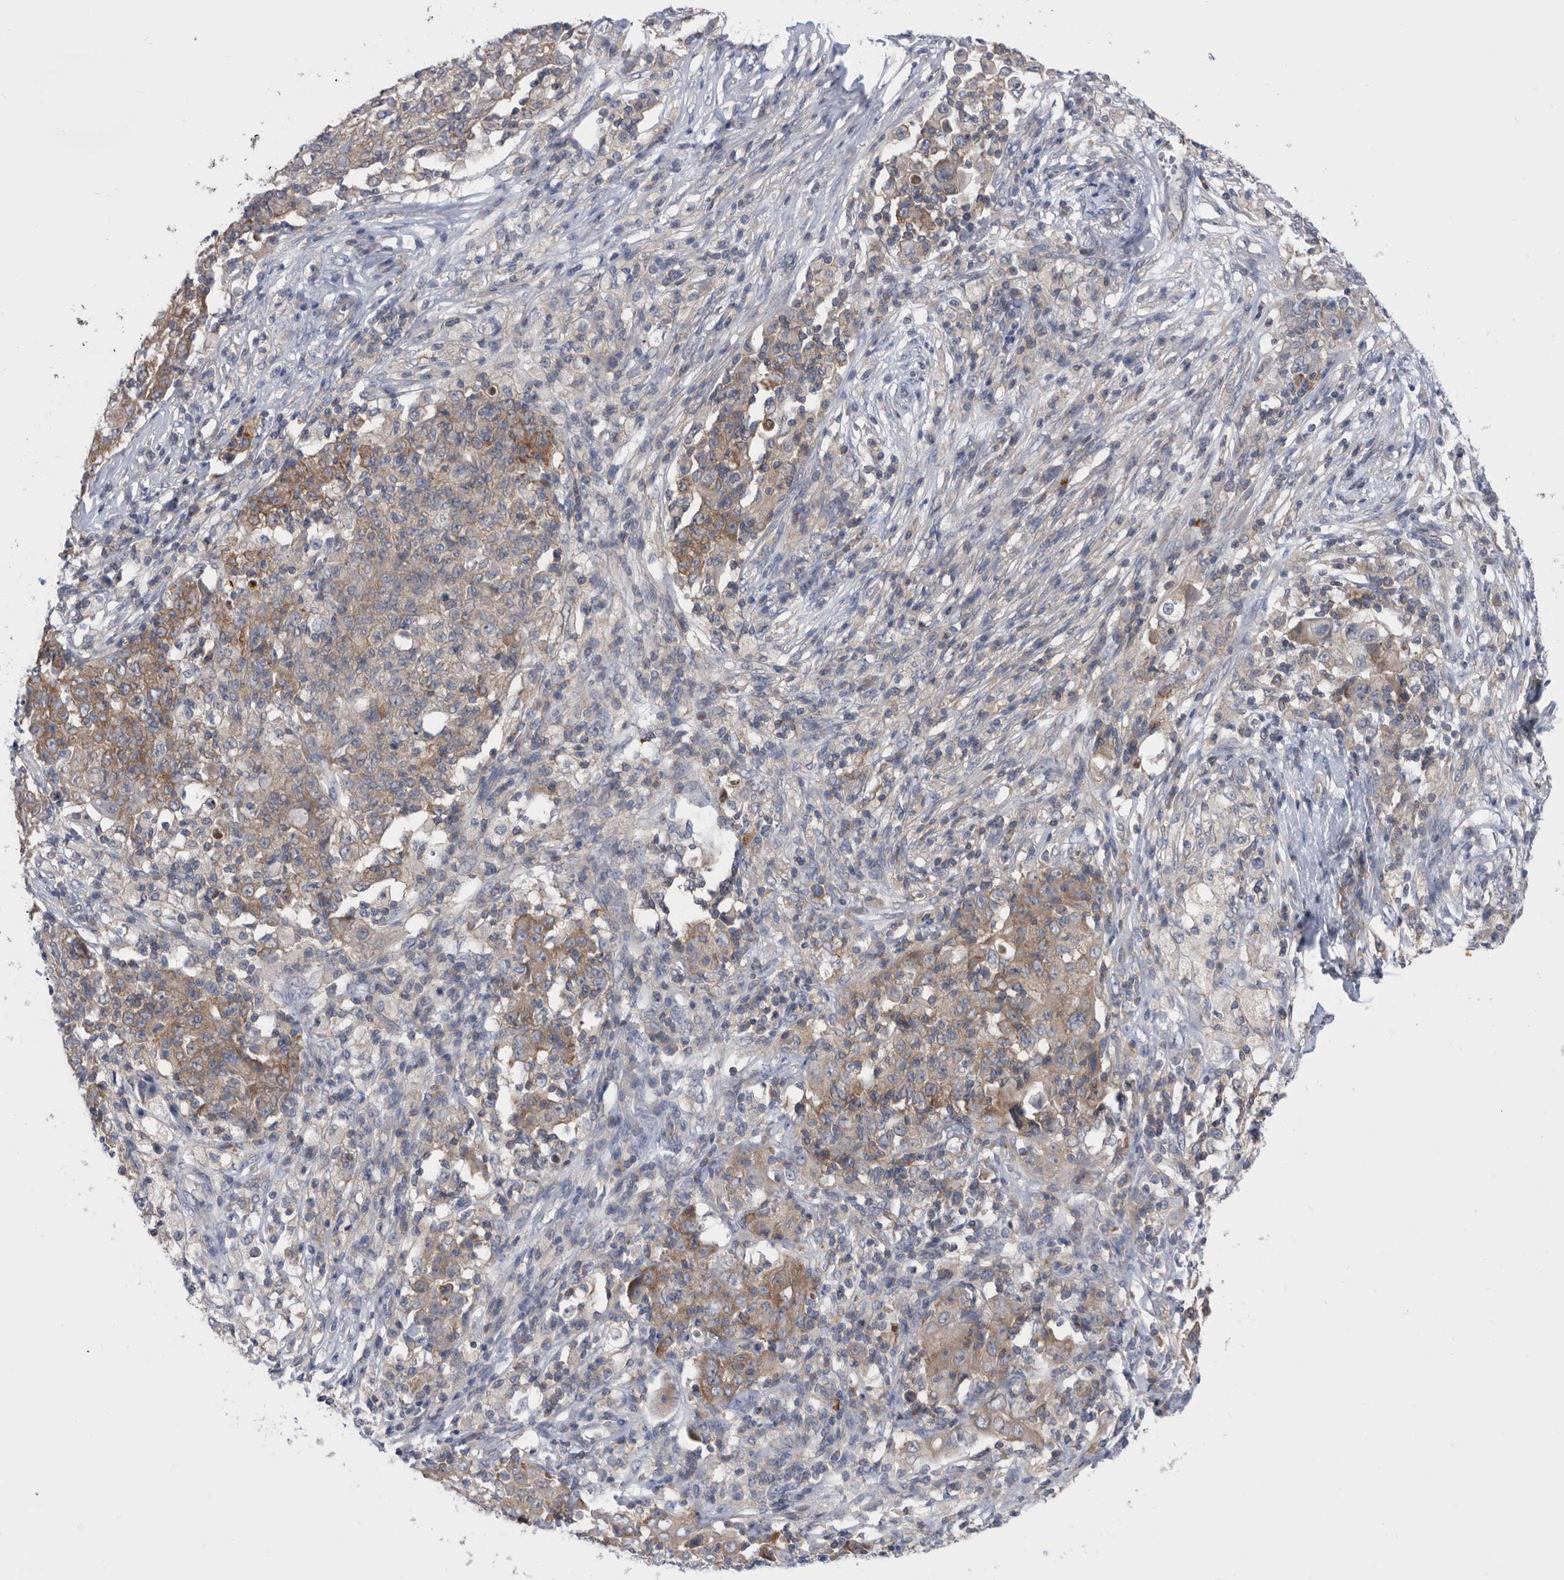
{"staining": {"intensity": "weak", "quantity": "25%-75%", "location": "cytoplasmic/membranous"}, "tissue": "ovarian cancer", "cell_type": "Tumor cells", "image_type": "cancer", "snomed": [{"axis": "morphology", "description": "Carcinoma, endometroid"}, {"axis": "topography", "description": "Ovary"}], "caption": "Immunohistochemical staining of human ovarian endometroid carcinoma reveals low levels of weak cytoplasmic/membranous staining in about 25%-75% of tumor cells. (Brightfield microscopy of DAB IHC at high magnification).", "gene": "CCT4", "patient": {"sex": "female", "age": 42}}